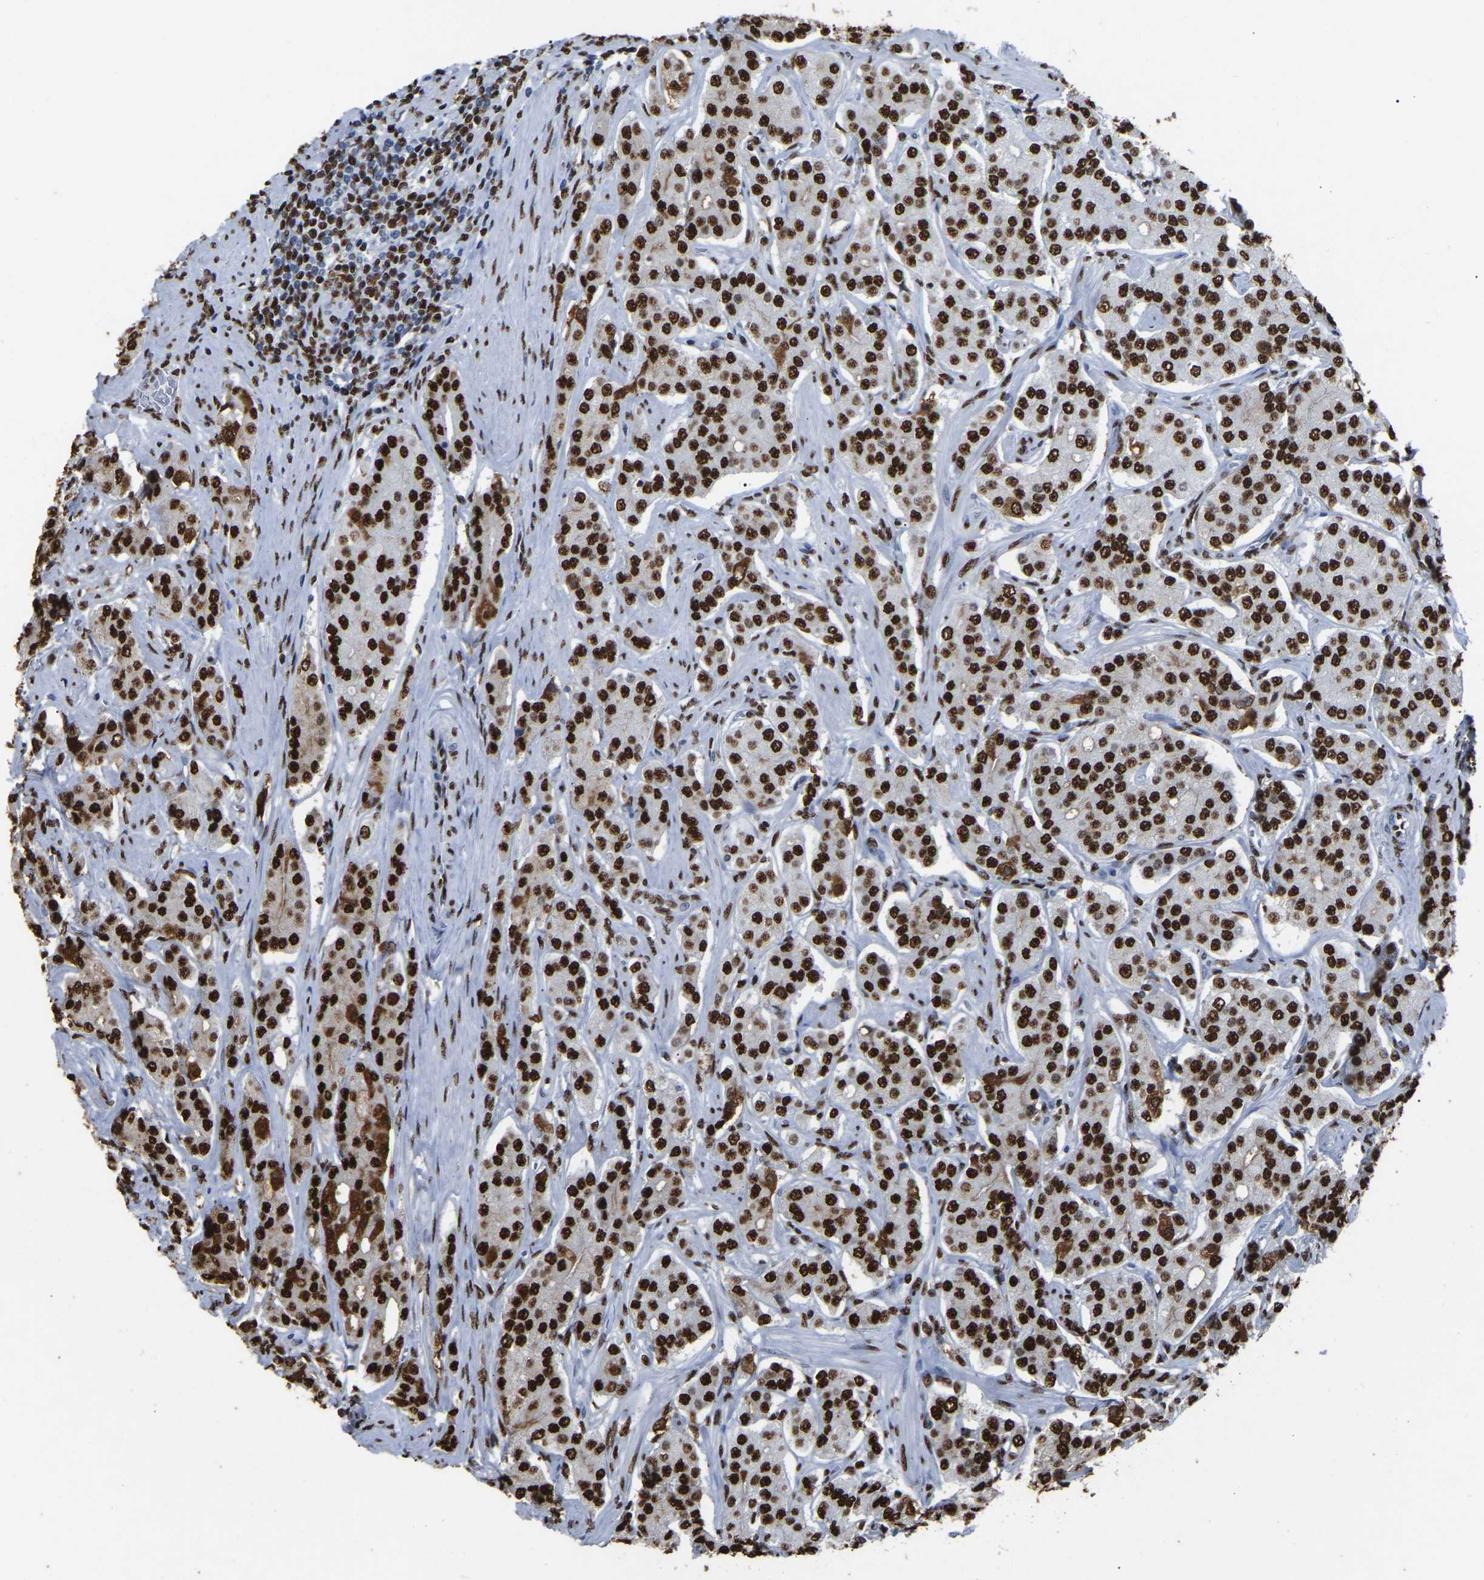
{"staining": {"intensity": "strong", "quantity": ">75%", "location": "nuclear"}, "tissue": "prostate cancer", "cell_type": "Tumor cells", "image_type": "cancer", "snomed": [{"axis": "morphology", "description": "Adenocarcinoma, Low grade"}, {"axis": "topography", "description": "Prostate"}], "caption": "High-magnification brightfield microscopy of prostate low-grade adenocarcinoma stained with DAB (3,3'-diaminobenzidine) (brown) and counterstained with hematoxylin (blue). tumor cells exhibit strong nuclear expression is seen in about>75% of cells. The staining is performed using DAB brown chromogen to label protein expression. The nuclei are counter-stained blue using hematoxylin.", "gene": "RBL2", "patient": {"sex": "male", "age": 69}}